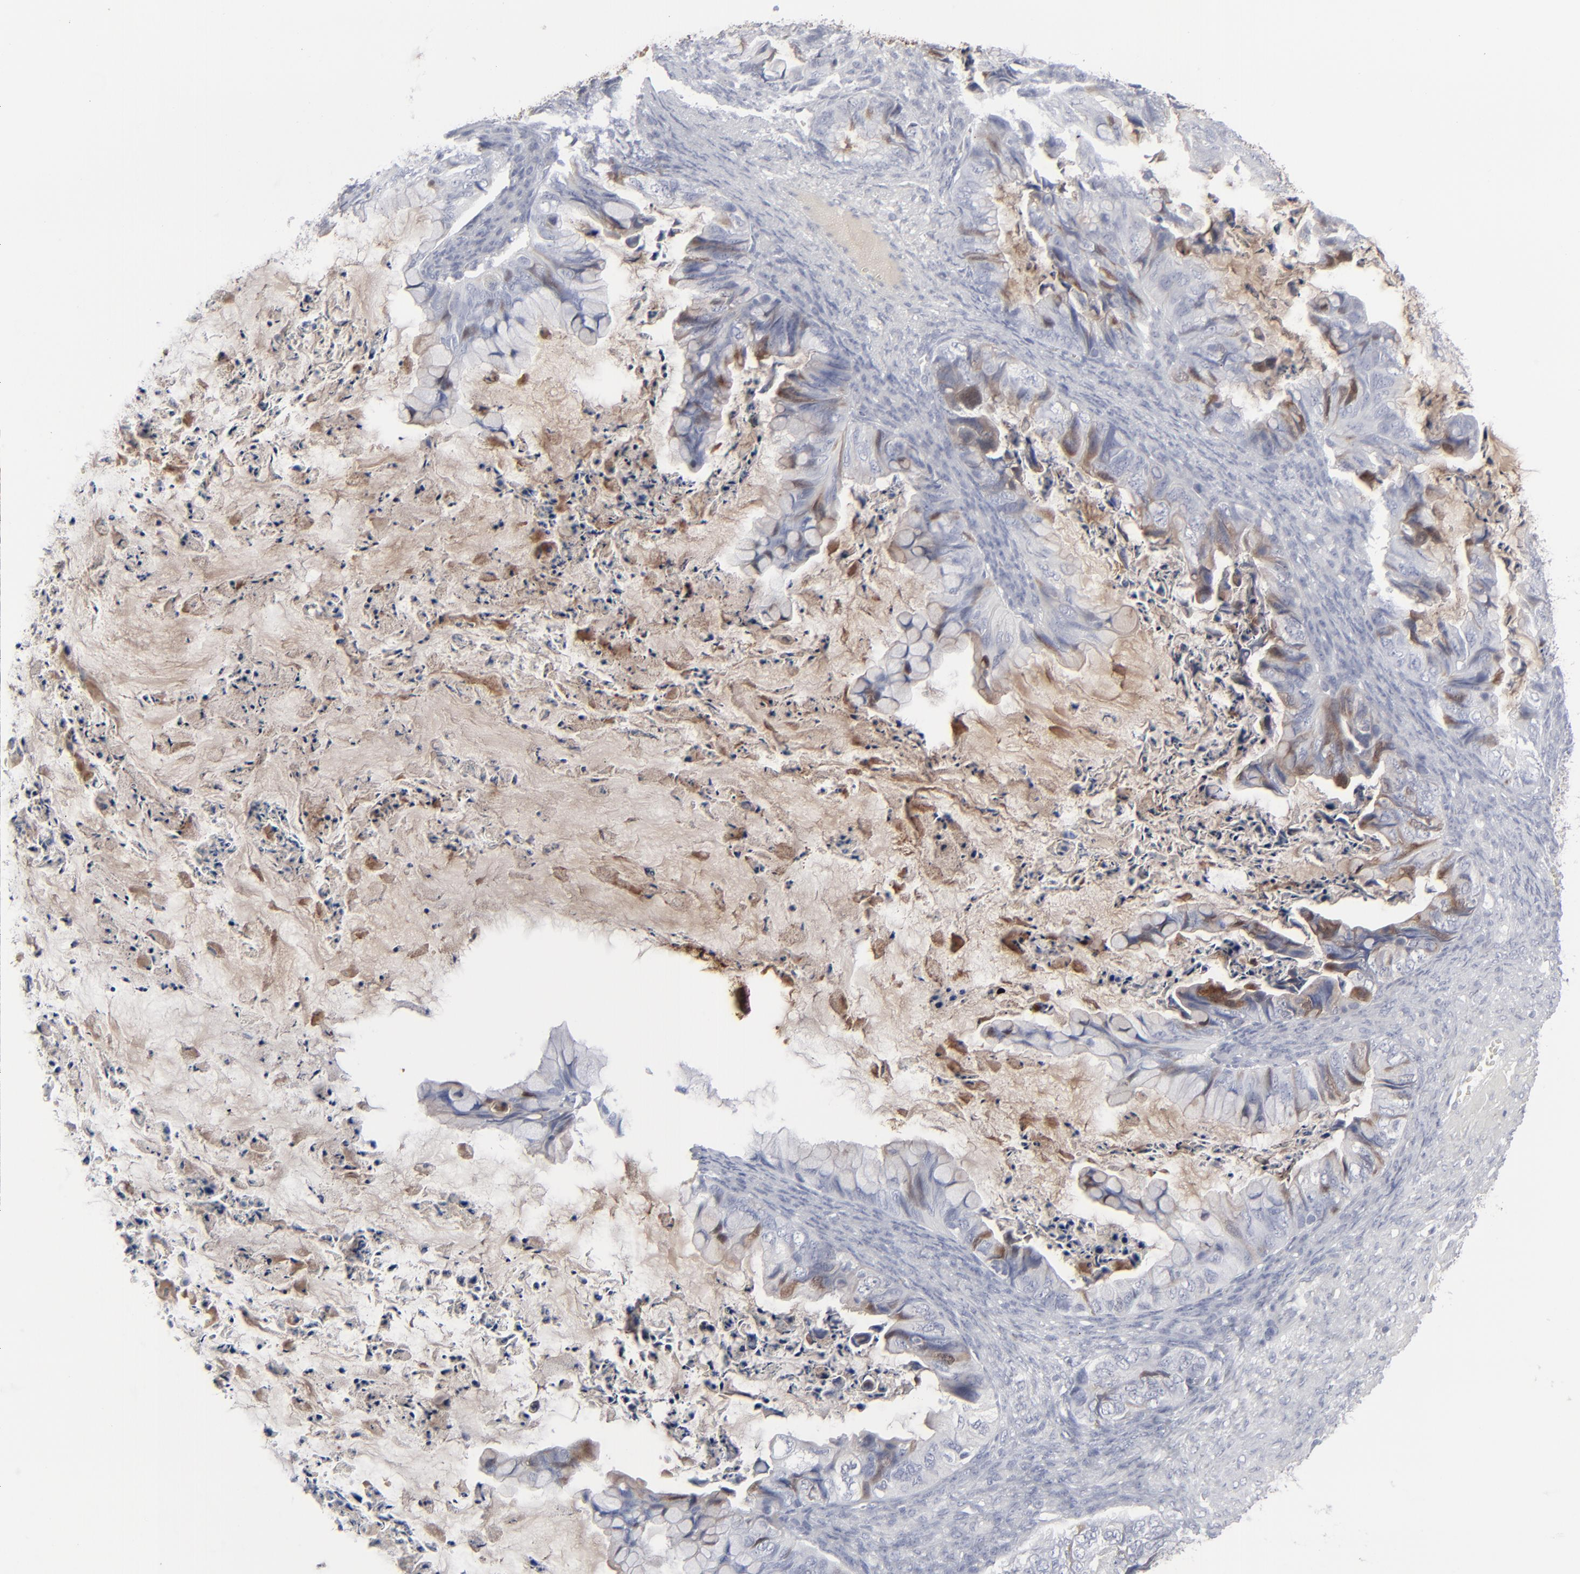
{"staining": {"intensity": "moderate", "quantity": "25%-75%", "location": "cytoplasmic/membranous"}, "tissue": "ovarian cancer", "cell_type": "Tumor cells", "image_type": "cancer", "snomed": [{"axis": "morphology", "description": "Cystadenocarcinoma, mucinous, NOS"}, {"axis": "topography", "description": "Ovary"}], "caption": "Protein staining displays moderate cytoplasmic/membranous positivity in about 25%-75% of tumor cells in ovarian mucinous cystadenocarcinoma. The protein is shown in brown color, while the nuclei are stained blue.", "gene": "MSLN", "patient": {"sex": "female", "age": 36}}